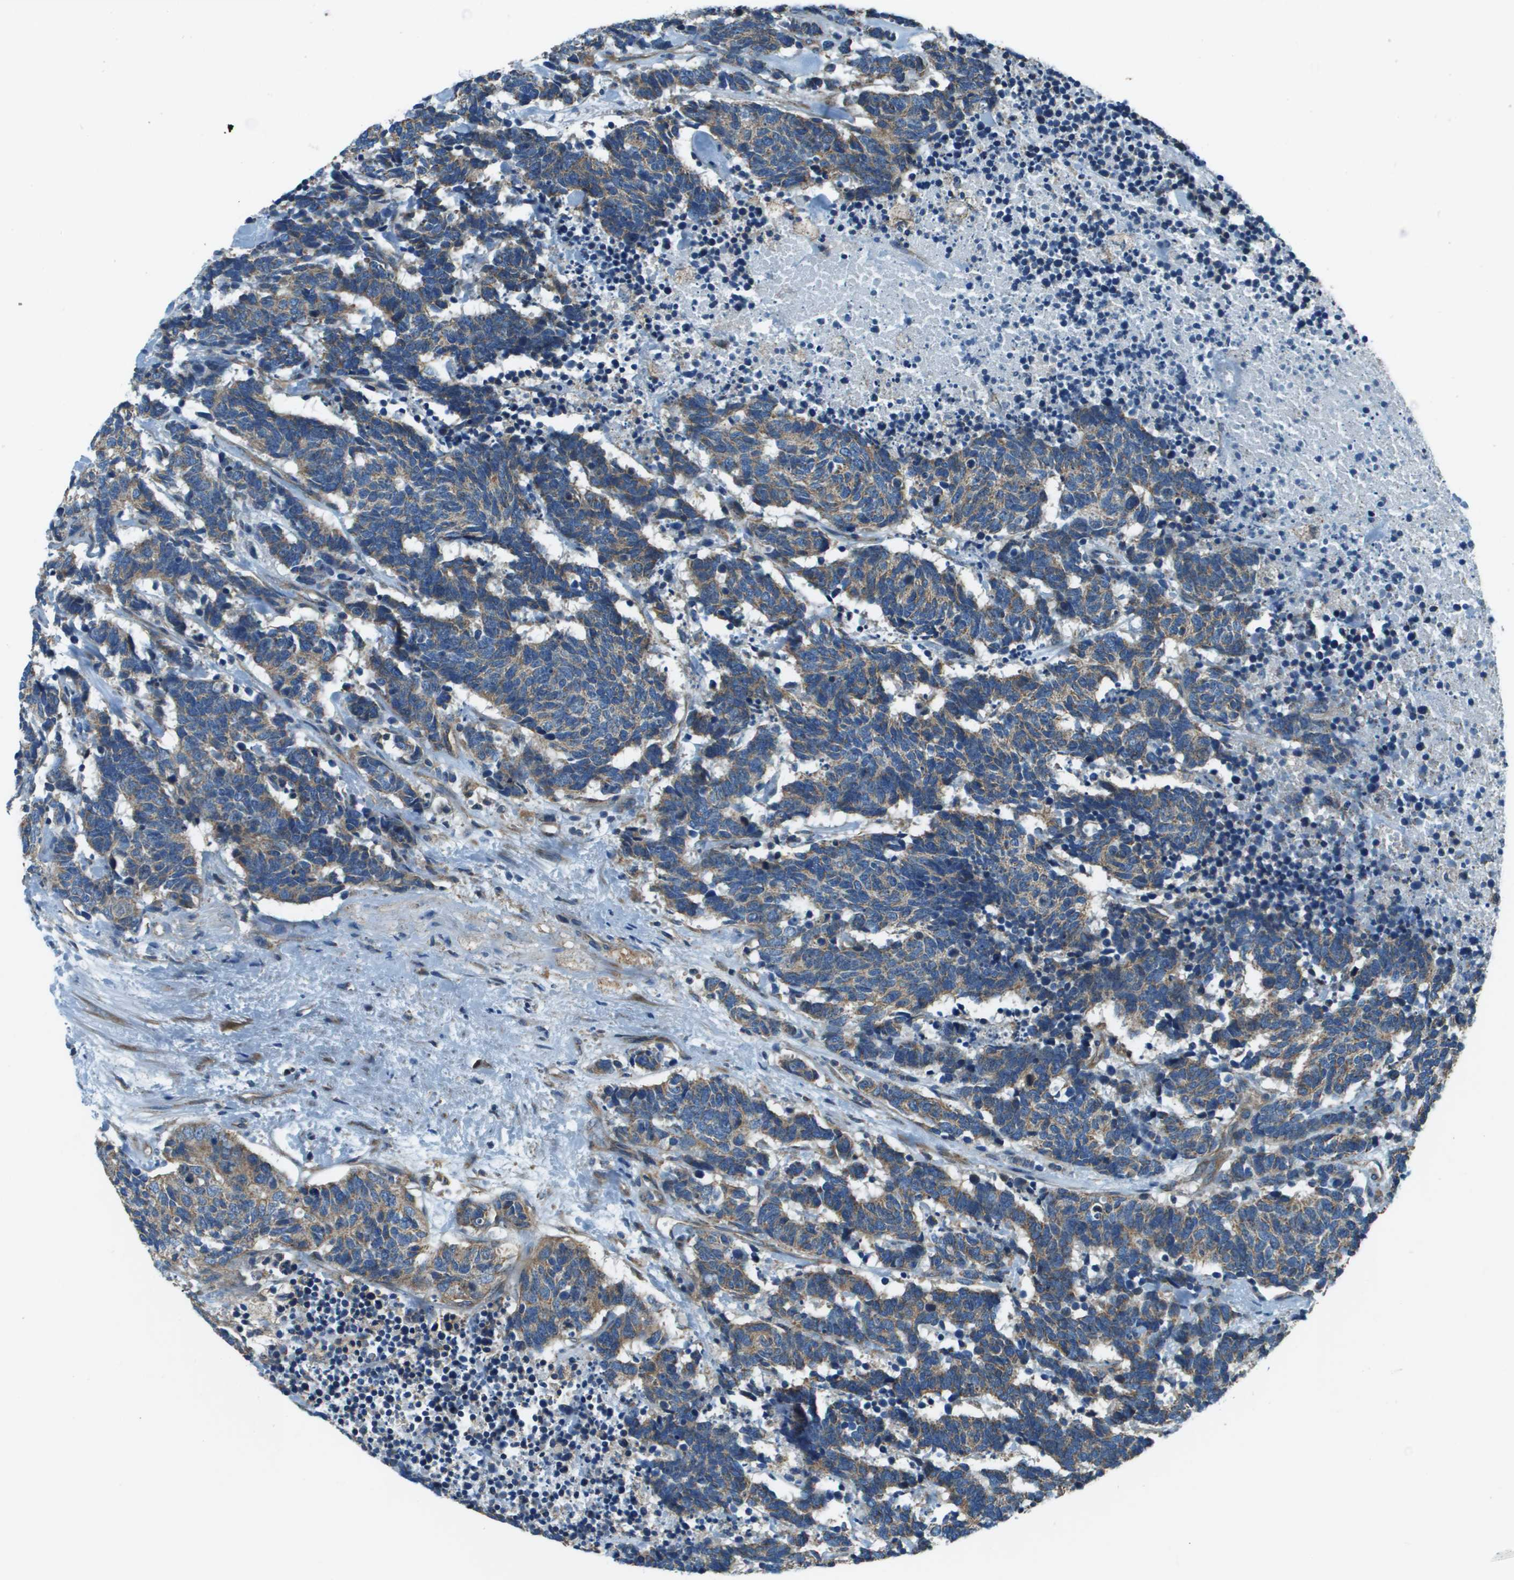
{"staining": {"intensity": "weak", "quantity": ">75%", "location": "cytoplasmic/membranous"}, "tissue": "carcinoid", "cell_type": "Tumor cells", "image_type": "cancer", "snomed": [{"axis": "morphology", "description": "Carcinoma, NOS"}, {"axis": "morphology", "description": "Carcinoid, malignant, NOS"}, {"axis": "topography", "description": "Urinary bladder"}], "caption": "Human carcinoma stained with a protein marker reveals weak staining in tumor cells.", "gene": "TMEM51", "patient": {"sex": "male", "age": 57}}